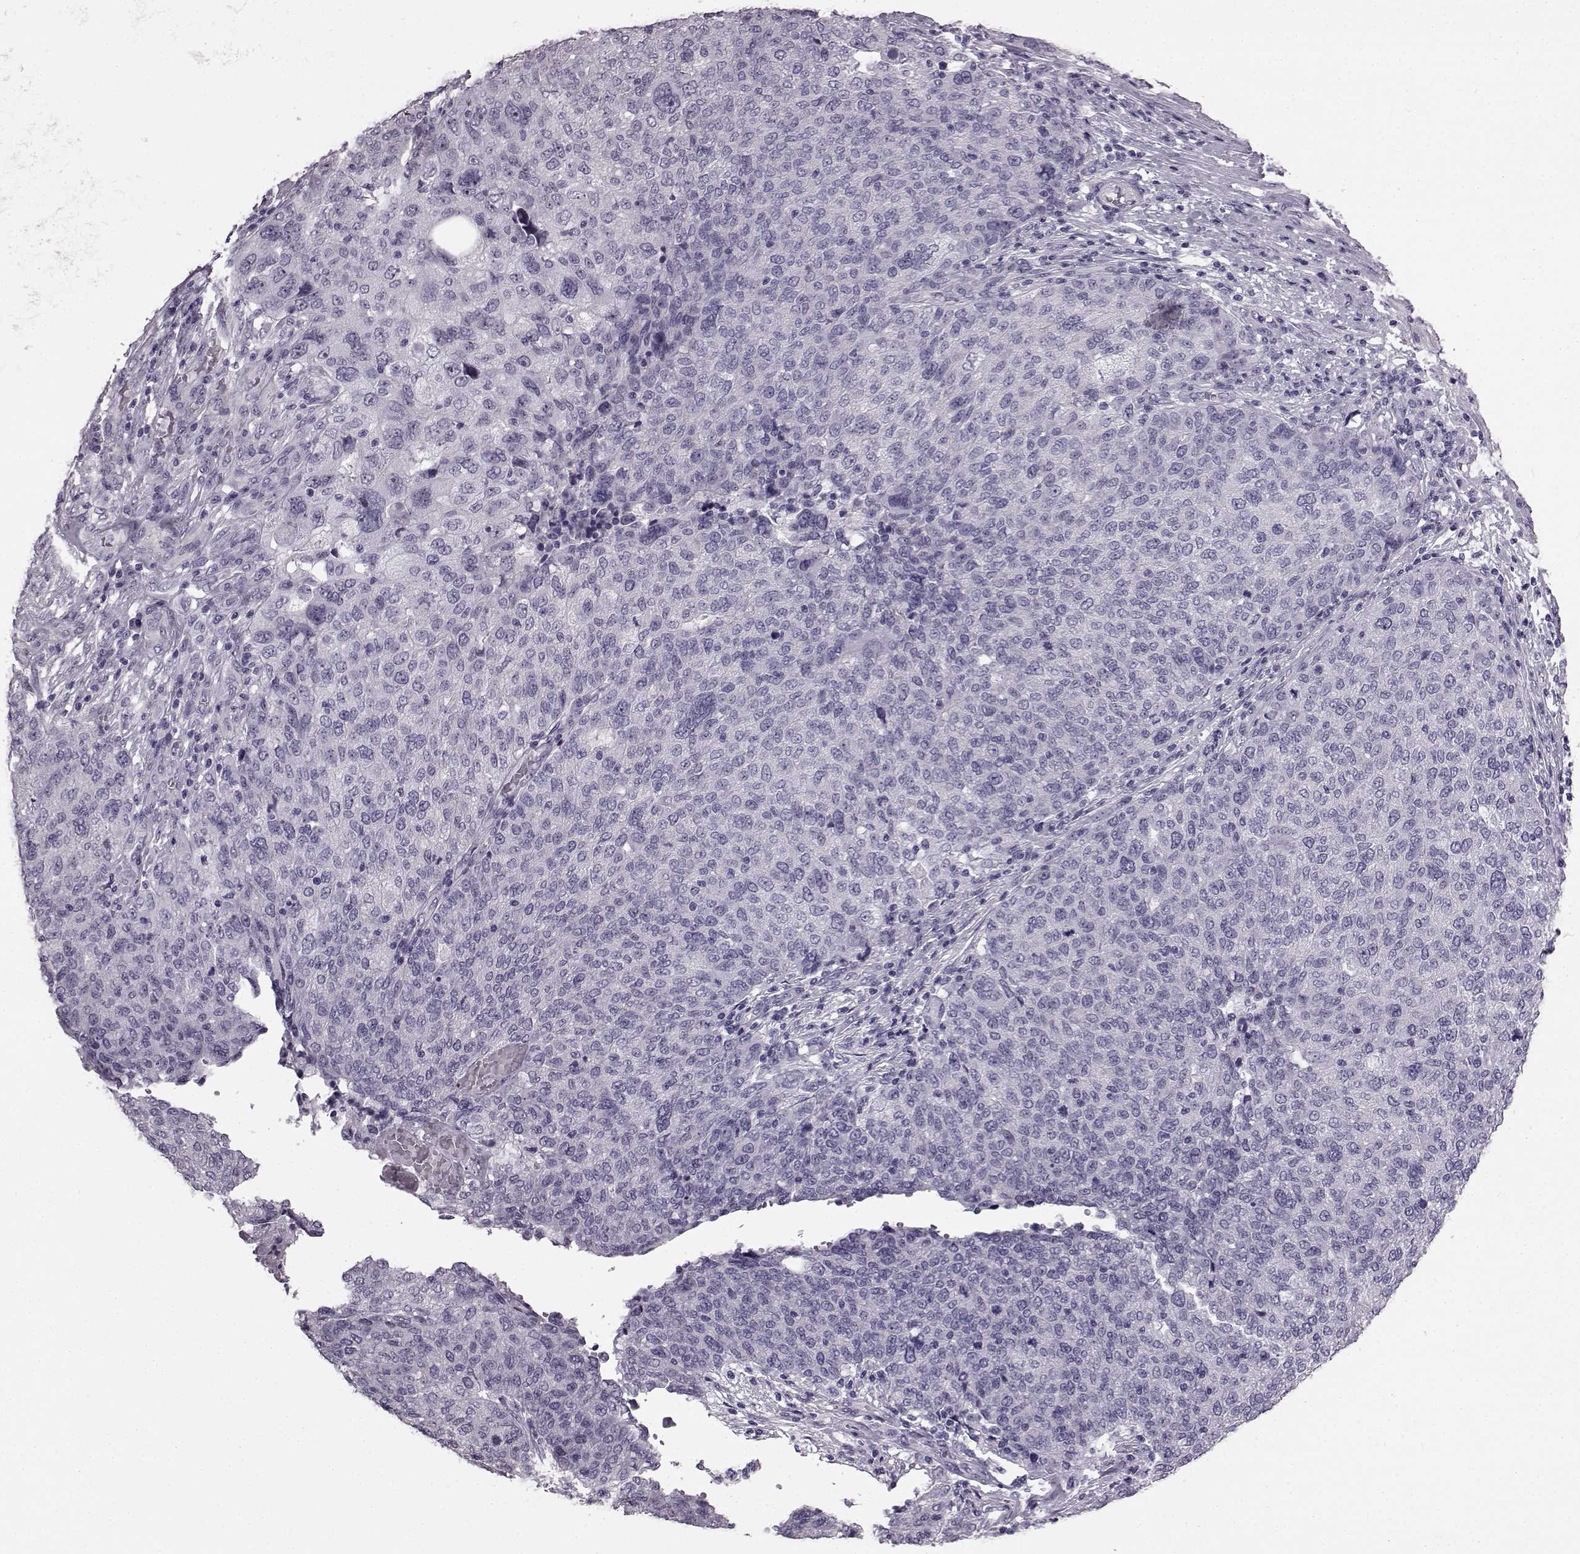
{"staining": {"intensity": "negative", "quantity": "none", "location": "none"}, "tissue": "ovarian cancer", "cell_type": "Tumor cells", "image_type": "cancer", "snomed": [{"axis": "morphology", "description": "Carcinoma, endometroid"}, {"axis": "topography", "description": "Ovary"}], "caption": "Endometroid carcinoma (ovarian) was stained to show a protein in brown. There is no significant positivity in tumor cells. (Immunohistochemistry, brightfield microscopy, high magnification).", "gene": "PRPH2", "patient": {"sex": "female", "age": 58}}